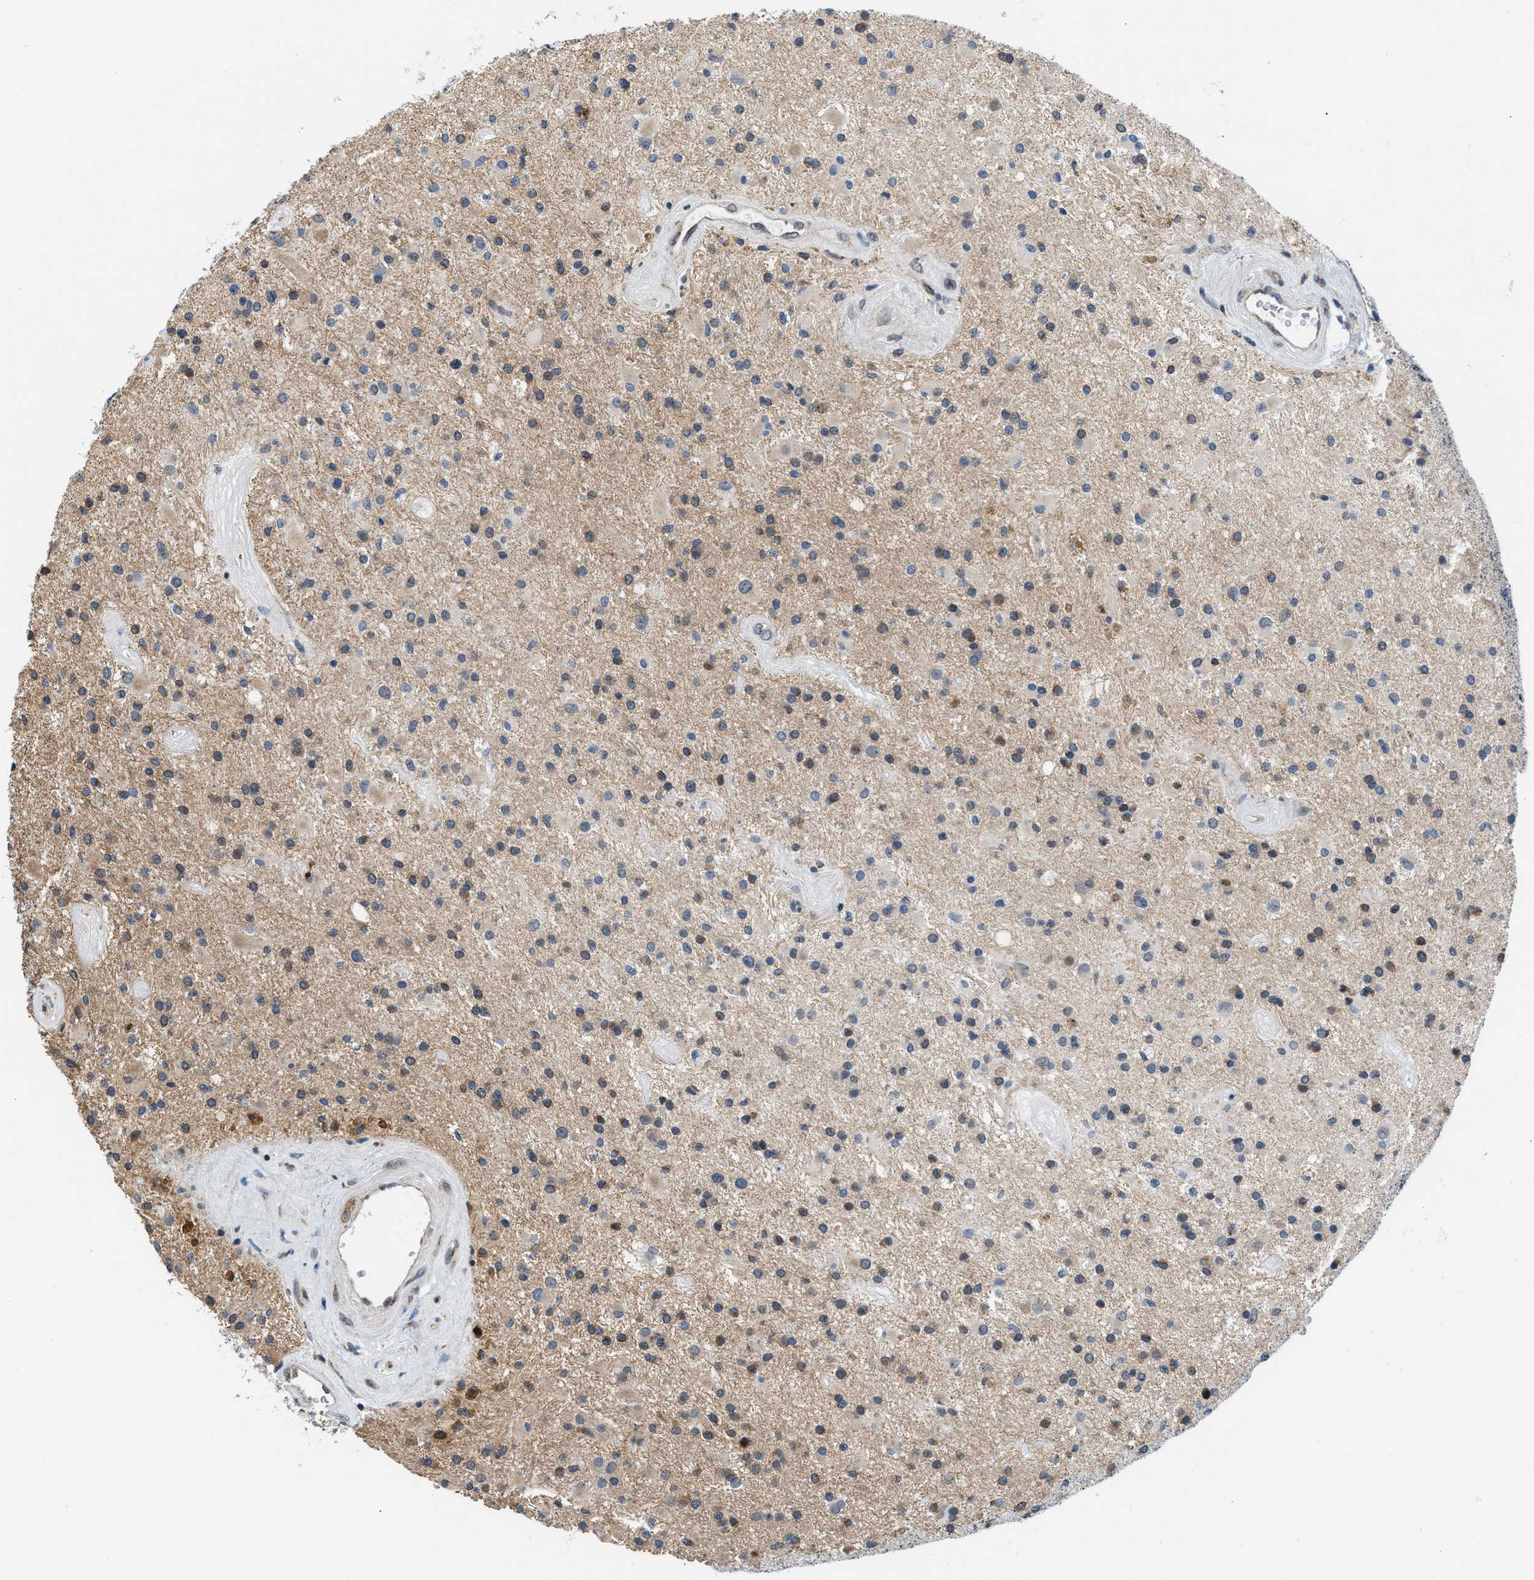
{"staining": {"intensity": "weak", "quantity": "25%-75%", "location": "cytoplasmic/membranous,nuclear"}, "tissue": "glioma", "cell_type": "Tumor cells", "image_type": "cancer", "snomed": [{"axis": "morphology", "description": "Glioma, malignant, Low grade"}, {"axis": "topography", "description": "Brain"}], "caption": "A low amount of weak cytoplasmic/membranous and nuclear staining is present in approximately 25%-75% of tumor cells in malignant glioma (low-grade) tissue.", "gene": "KCNMB2", "patient": {"sex": "male", "age": 58}}